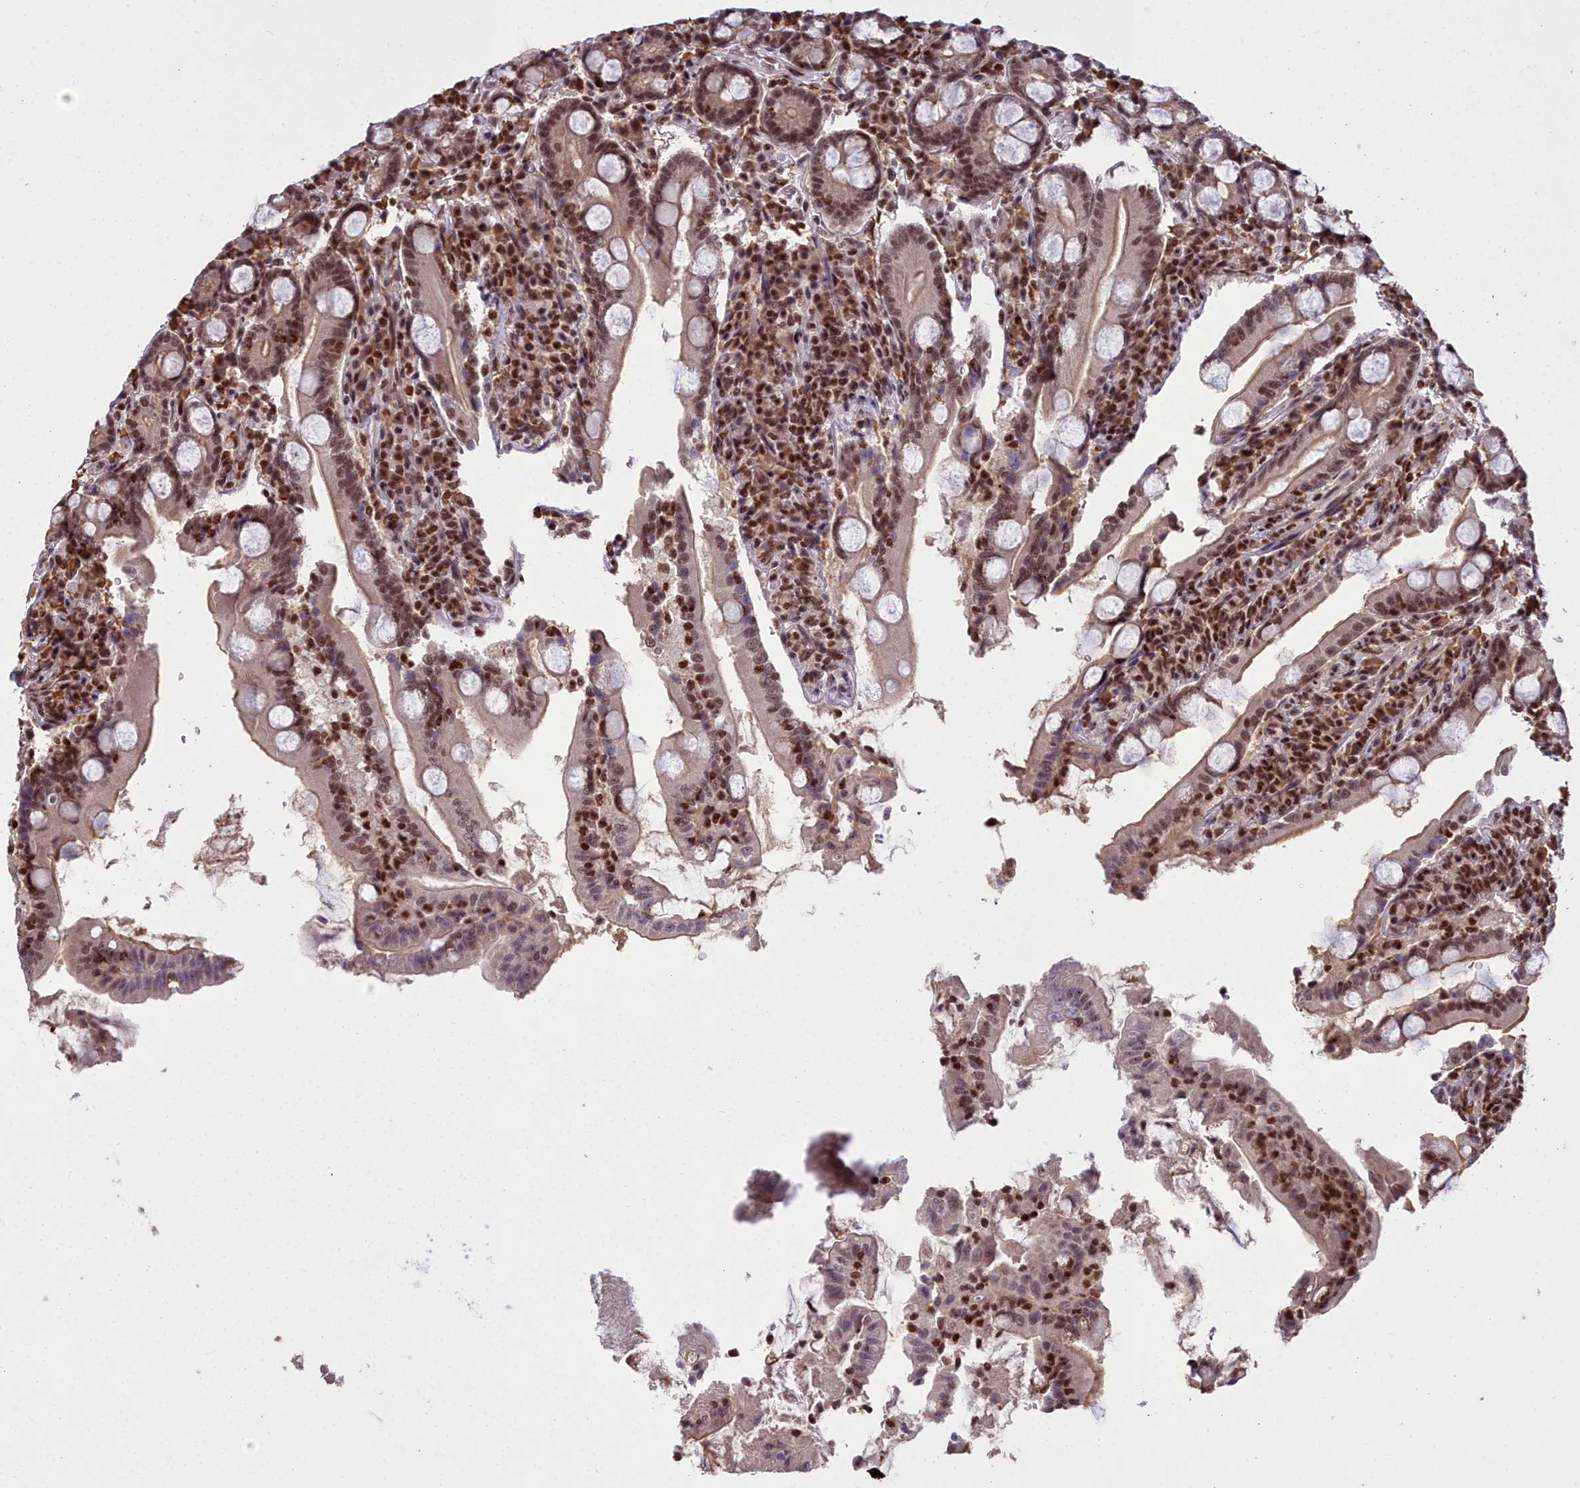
{"staining": {"intensity": "strong", "quantity": ">75%", "location": "nuclear"}, "tissue": "duodenum", "cell_type": "Glandular cells", "image_type": "normal", "snomed": [{"axis": "morphology", "description": "Normal tissue, NOS"}, {"axis": "topography", "description": "Duodenum"}], "caption": "A brown stain labels strong nuclear expression of a protein in glandular cells of benign human duodenum. (DAB (3,3'-diaminobenzidine) IHC with brightfield microscopy, high magnification).", "gene": "GMEB1", "patient": {"sex": "male", "age": 35}}